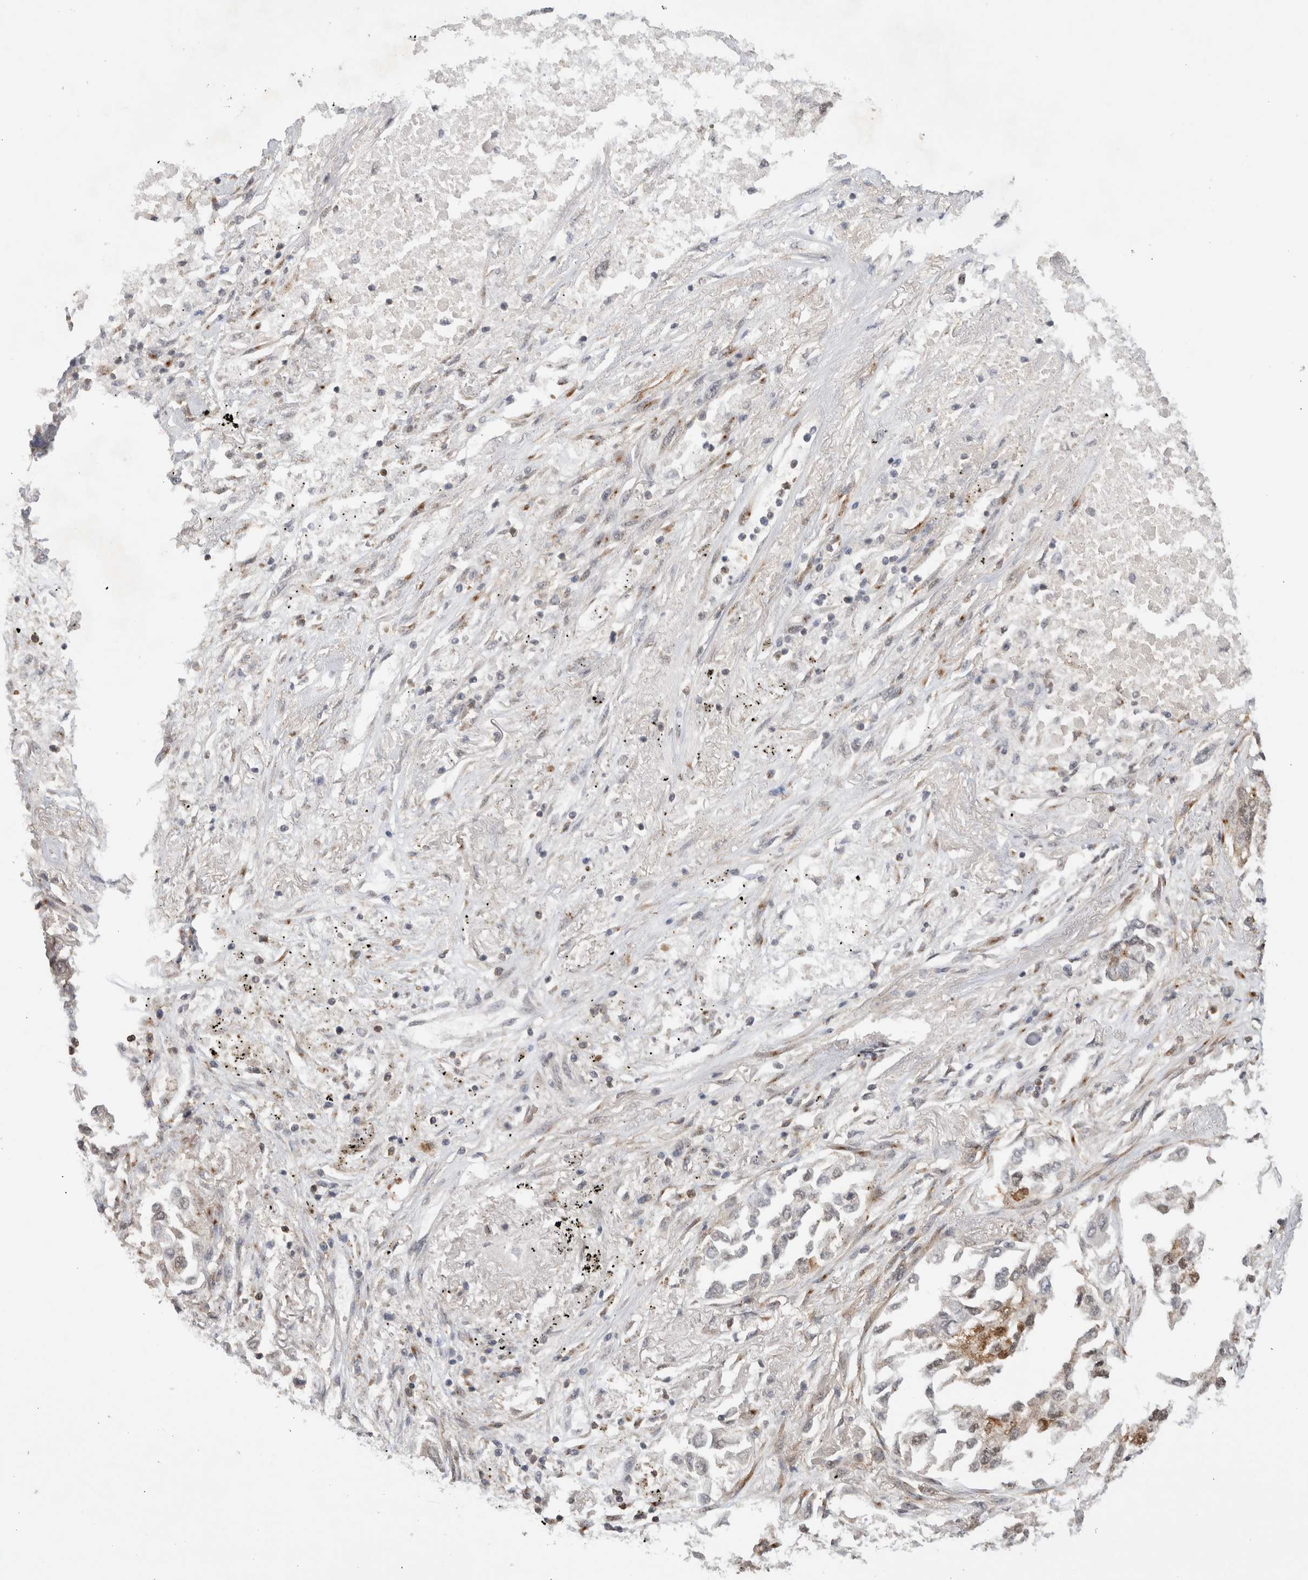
{"staining": {"intensity": "moderate", "quantity": "25%-75%", "location": "cytoplasmic/membranous"}, "tissue": "lung cancer", "cell_type": "Tumor cells", "image_type": "cancer", "snomed": [{"axis": "morphology", "description": "Inflammation, NOS"}, {"axis": "morphology", "description": "Adenocarcinoma, NOS"}, {"axis": "topography", "description": "Lung"}], "caption": "A medium amount of moderate cytoplasmic/membranous staining is present in approximately 25%-75% of tumor cells in lung adenocarcinoma tissue. Using DAB (brown) and hematoxylin (blue) stains, captured at high magnification using brightfield microscopy.", "gene": "WIPF2", "patient": {"sex": "male", "age": 63}}